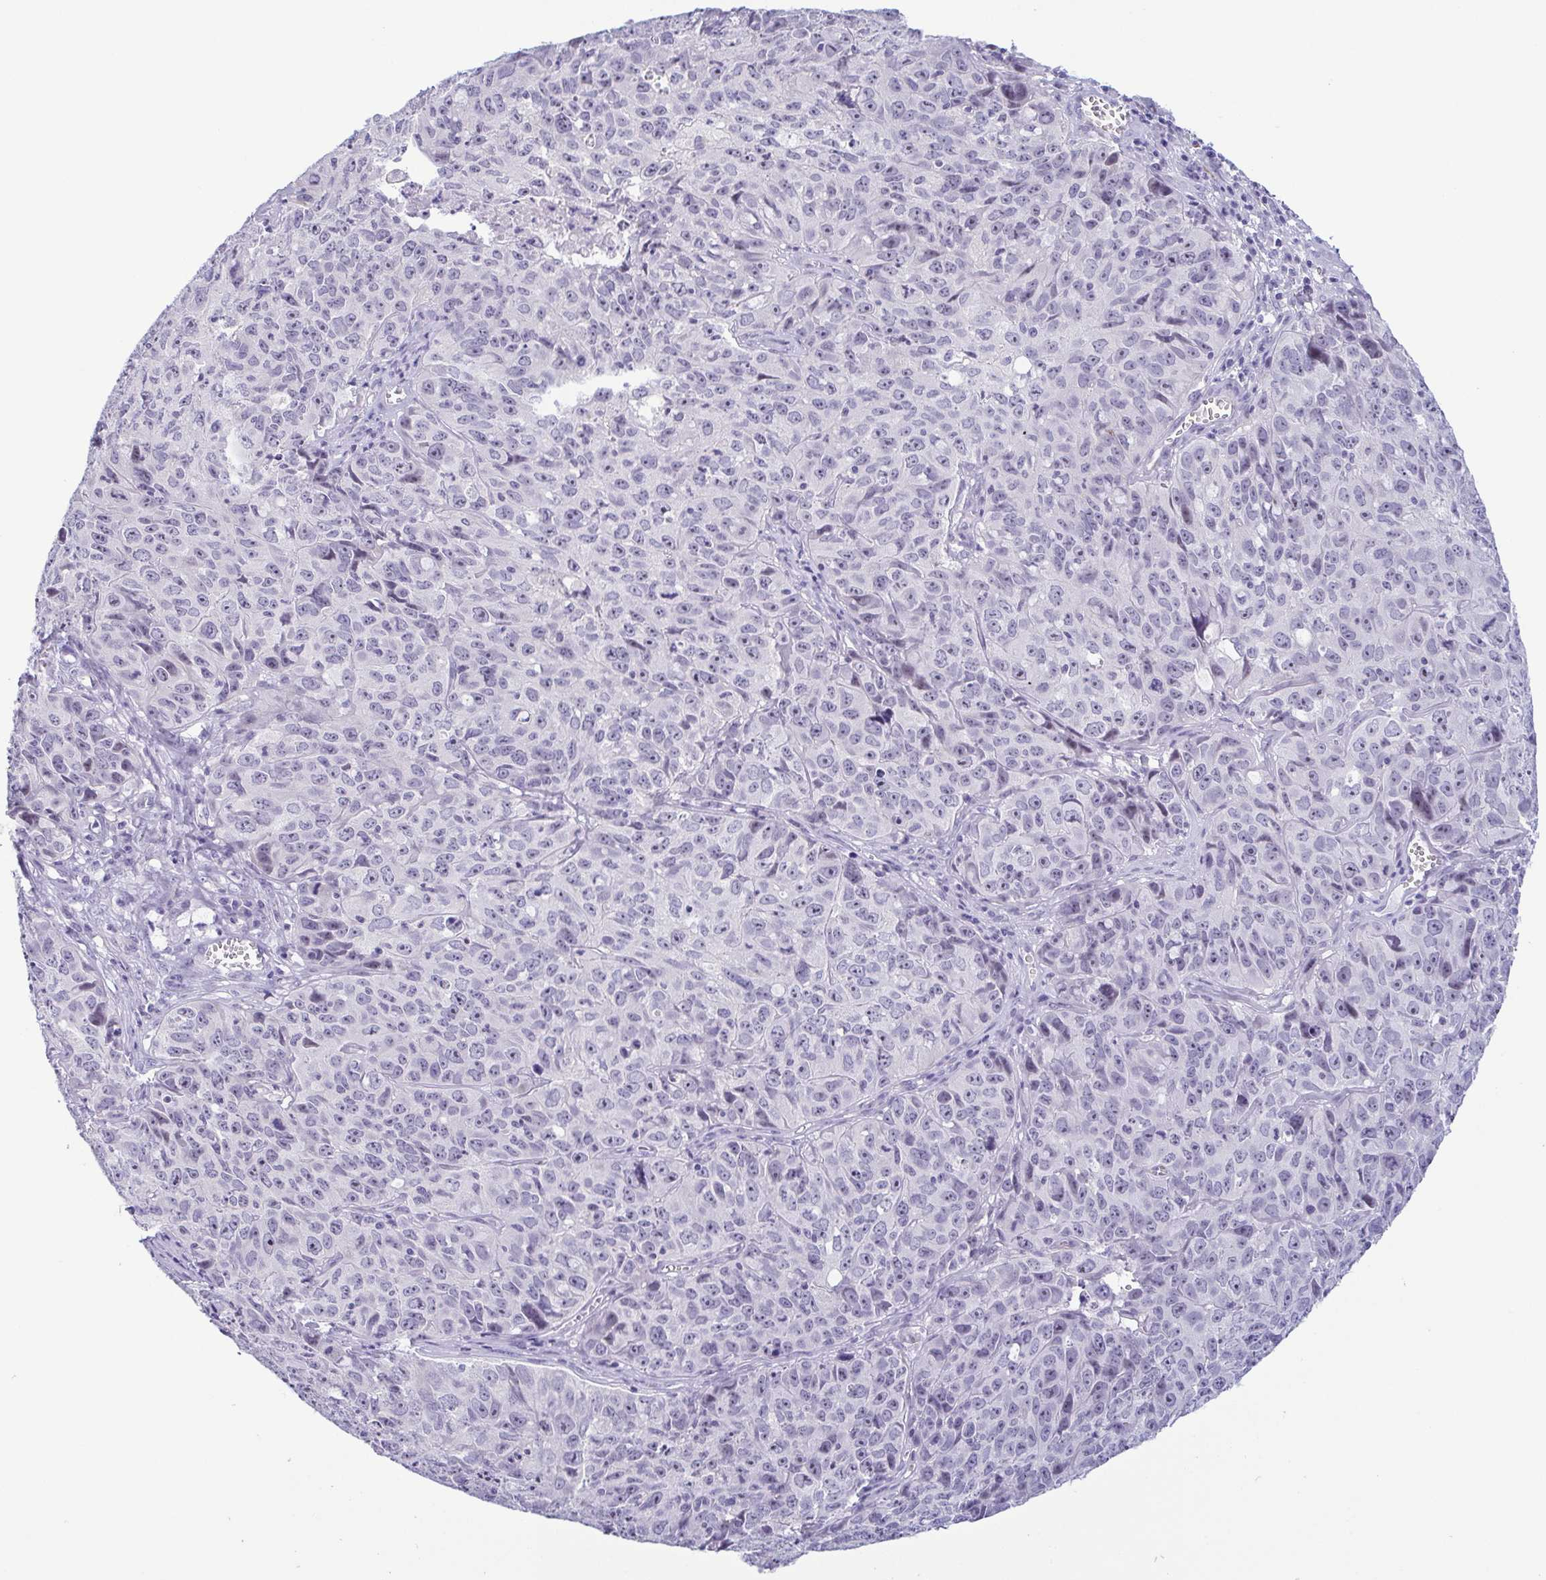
{"staining": {"intensity": "negative", "quantity": "none", "location": "none"}, "tissue": "cervical cancer", "cell_type": "Tumor cells", "image_type": "cancer", "snomed": [{"axis": "morphology", "description": "Squamous cell carcinoma, NOS"}, {"axis": "topography", "description": "Cervix"}], "caption": "The IHC micrograph has no significant expression in tumor cells of squamous cell carcinoma (cervical) tissue. Brightfield microscopy of IHC stained with DAB (3,3'-diaminobenzidine) (brown) and hematoxylin (blue), captured at high magnification.", "gene": "MYL7", "patient": {"sex": "female", "age": 28}}